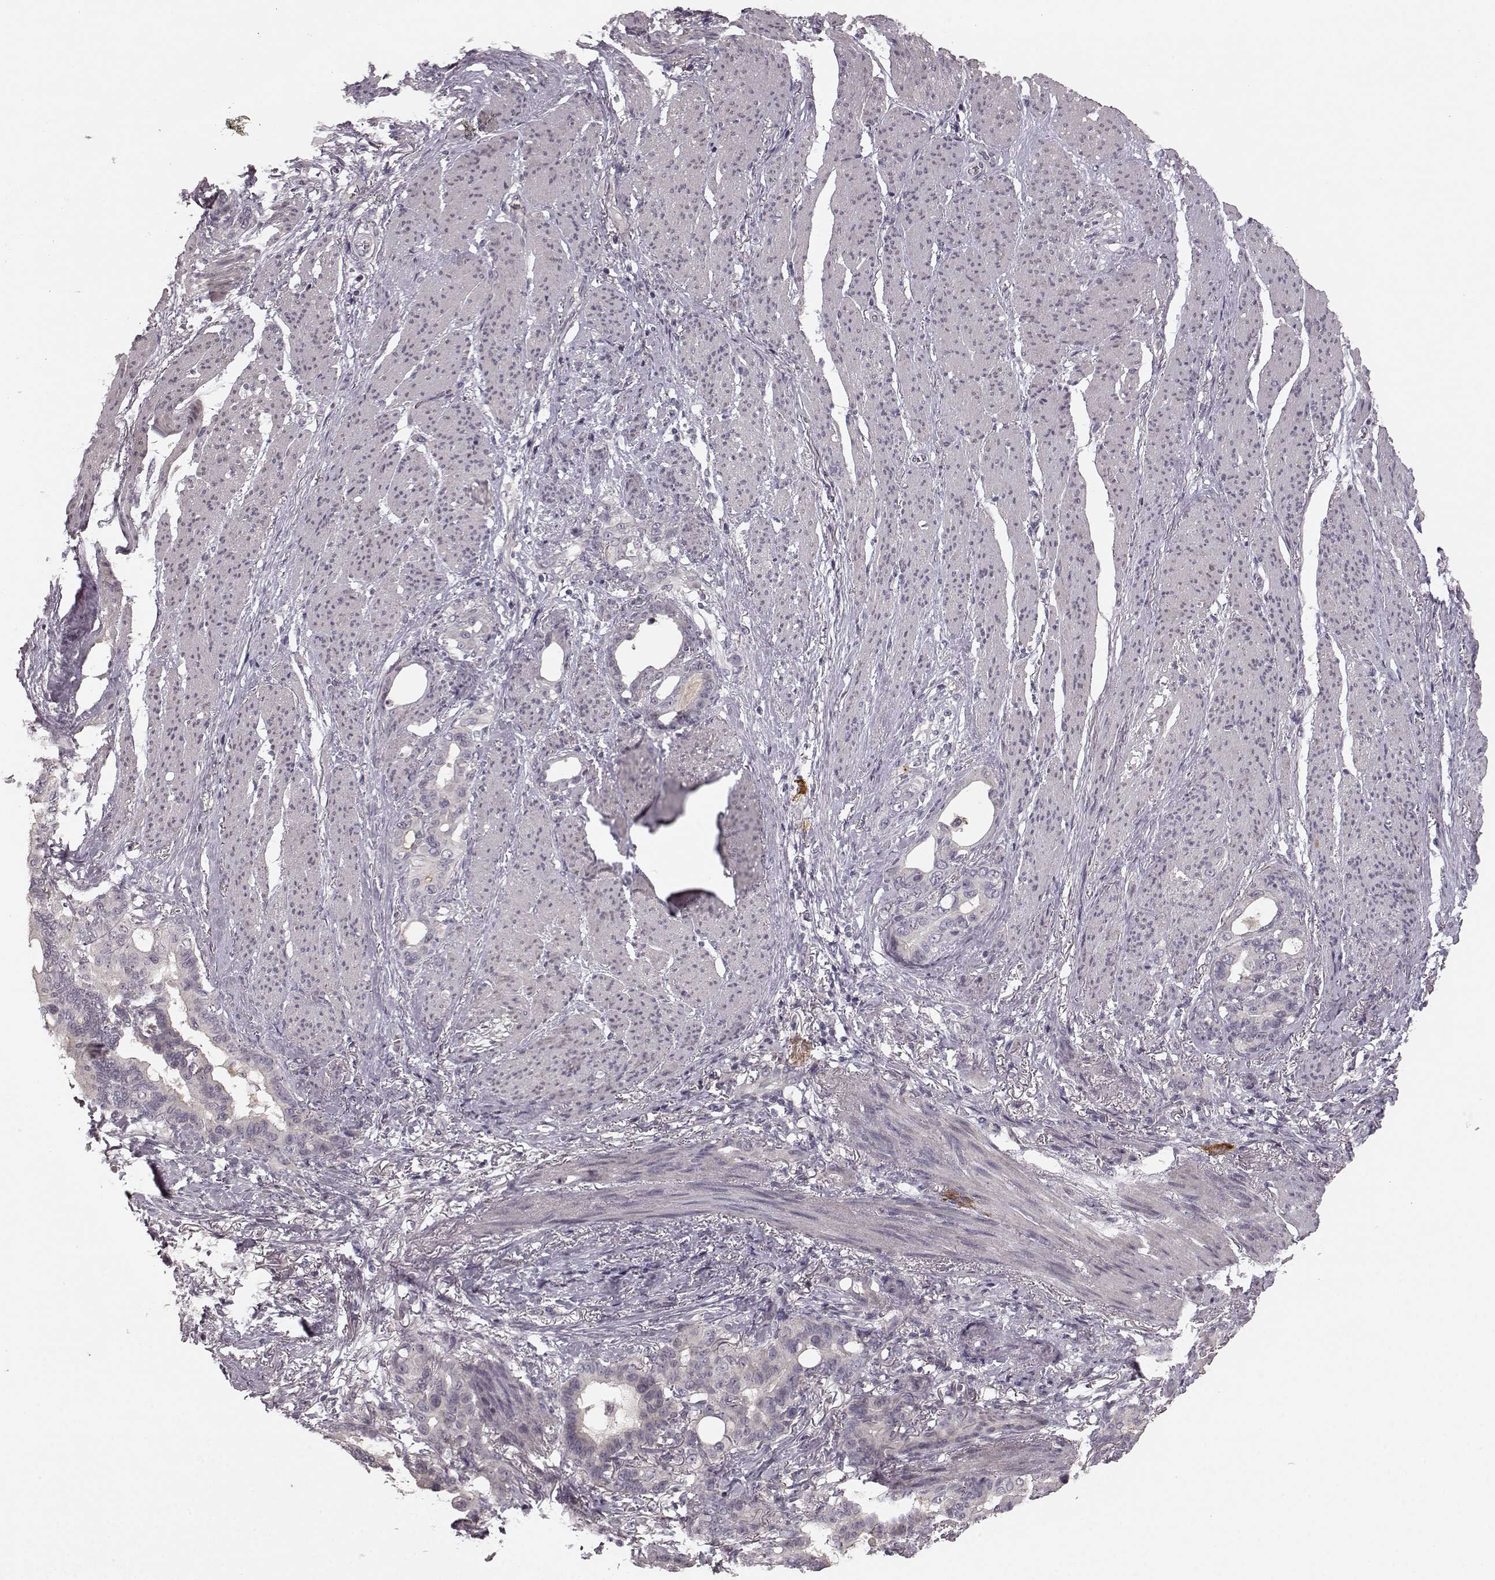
{"staining": {"intensity": "negative", "quantity": "none", "location": "none"}, "tissue": "stomach cancer", "cell_type": "Tumor cells", "image_type": "cancer", "snomed": [{"axis": "morphology", "description": "Normal tissue, NOS"}, {"axis": "morphology", "description": "Adenocarcinoma, NOS"}, {"axis": "topography", "description": "Esophagus"}, {"axis": "topography", "description": "Stomach, upper"}], "caption": "This is an immunohistochemistry (IHC) micrograph of human adenocarcinoma (stomach). There is no positivity in tumor cells.", "gene": "CHIT1", "patient": {"sex": "male", "age": 62}}